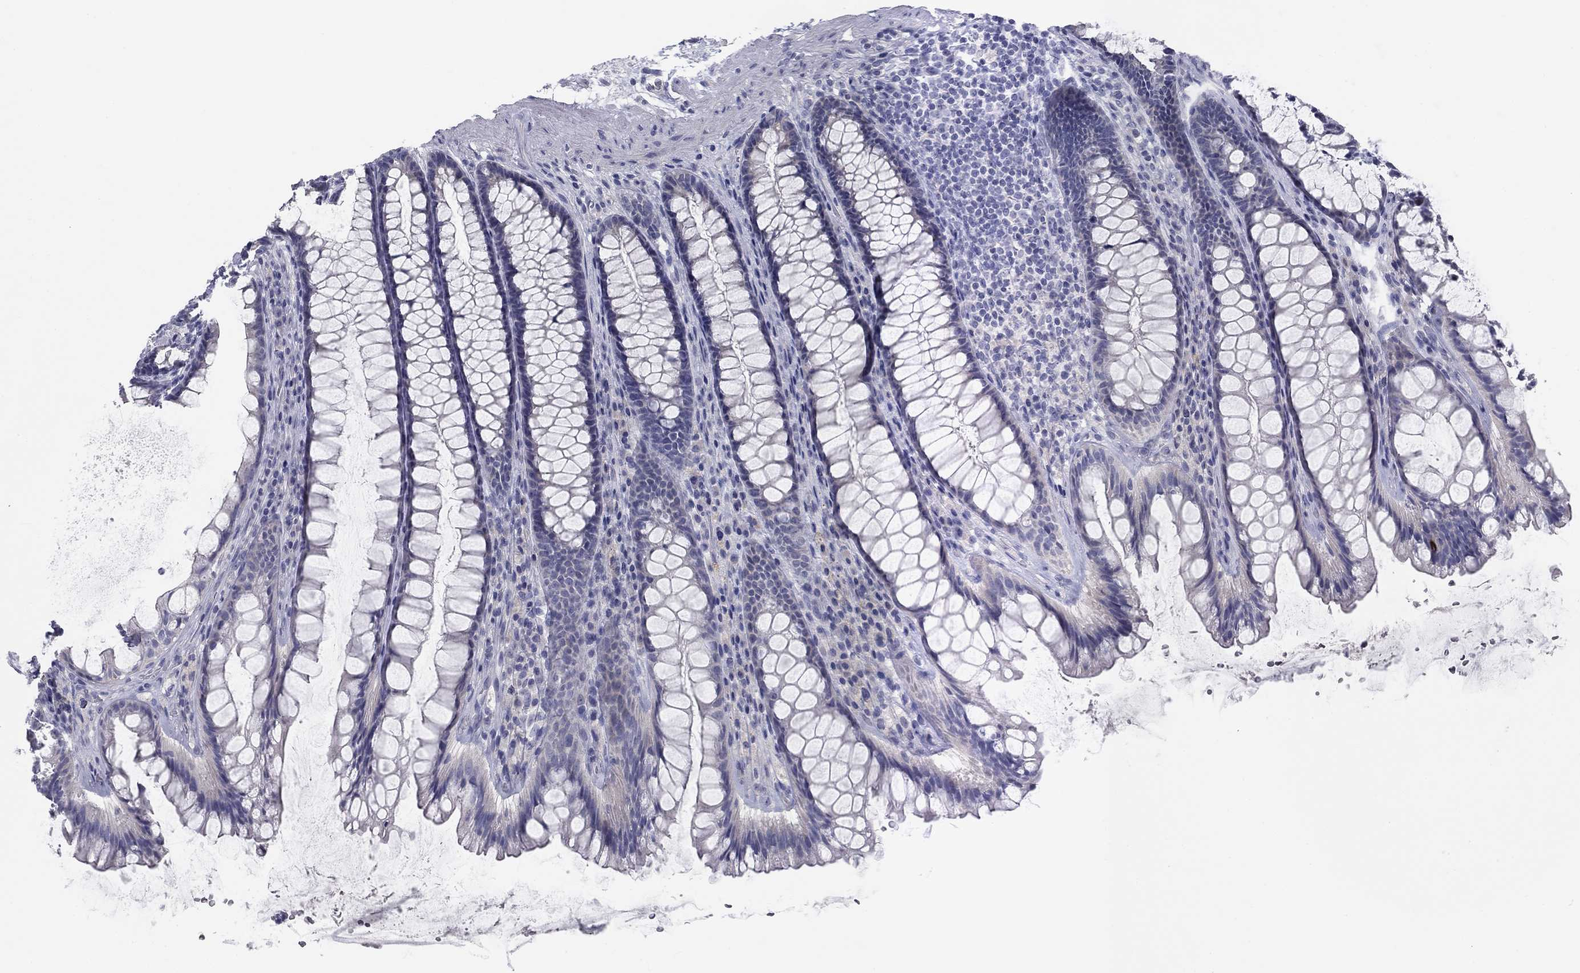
{"staining": {"intensity": "negative", "quantity": "none", "location": "none"}, "tissue": "rectum", "cell_type": "Glandular cells", "image_type": "normal", "snomed": [{"axis": "morphology", "description": "Normal tissue, NOS"}, {"axis": "topography", "description": "Rectum"}], "caption": "DAB (3,3'-diaminobenzidine) immunohistochemical staining of benign human rectum shows no significant staining in glandular cells.", "gene": "CALB1", "patient": {"sex": "male", "age": 72}}